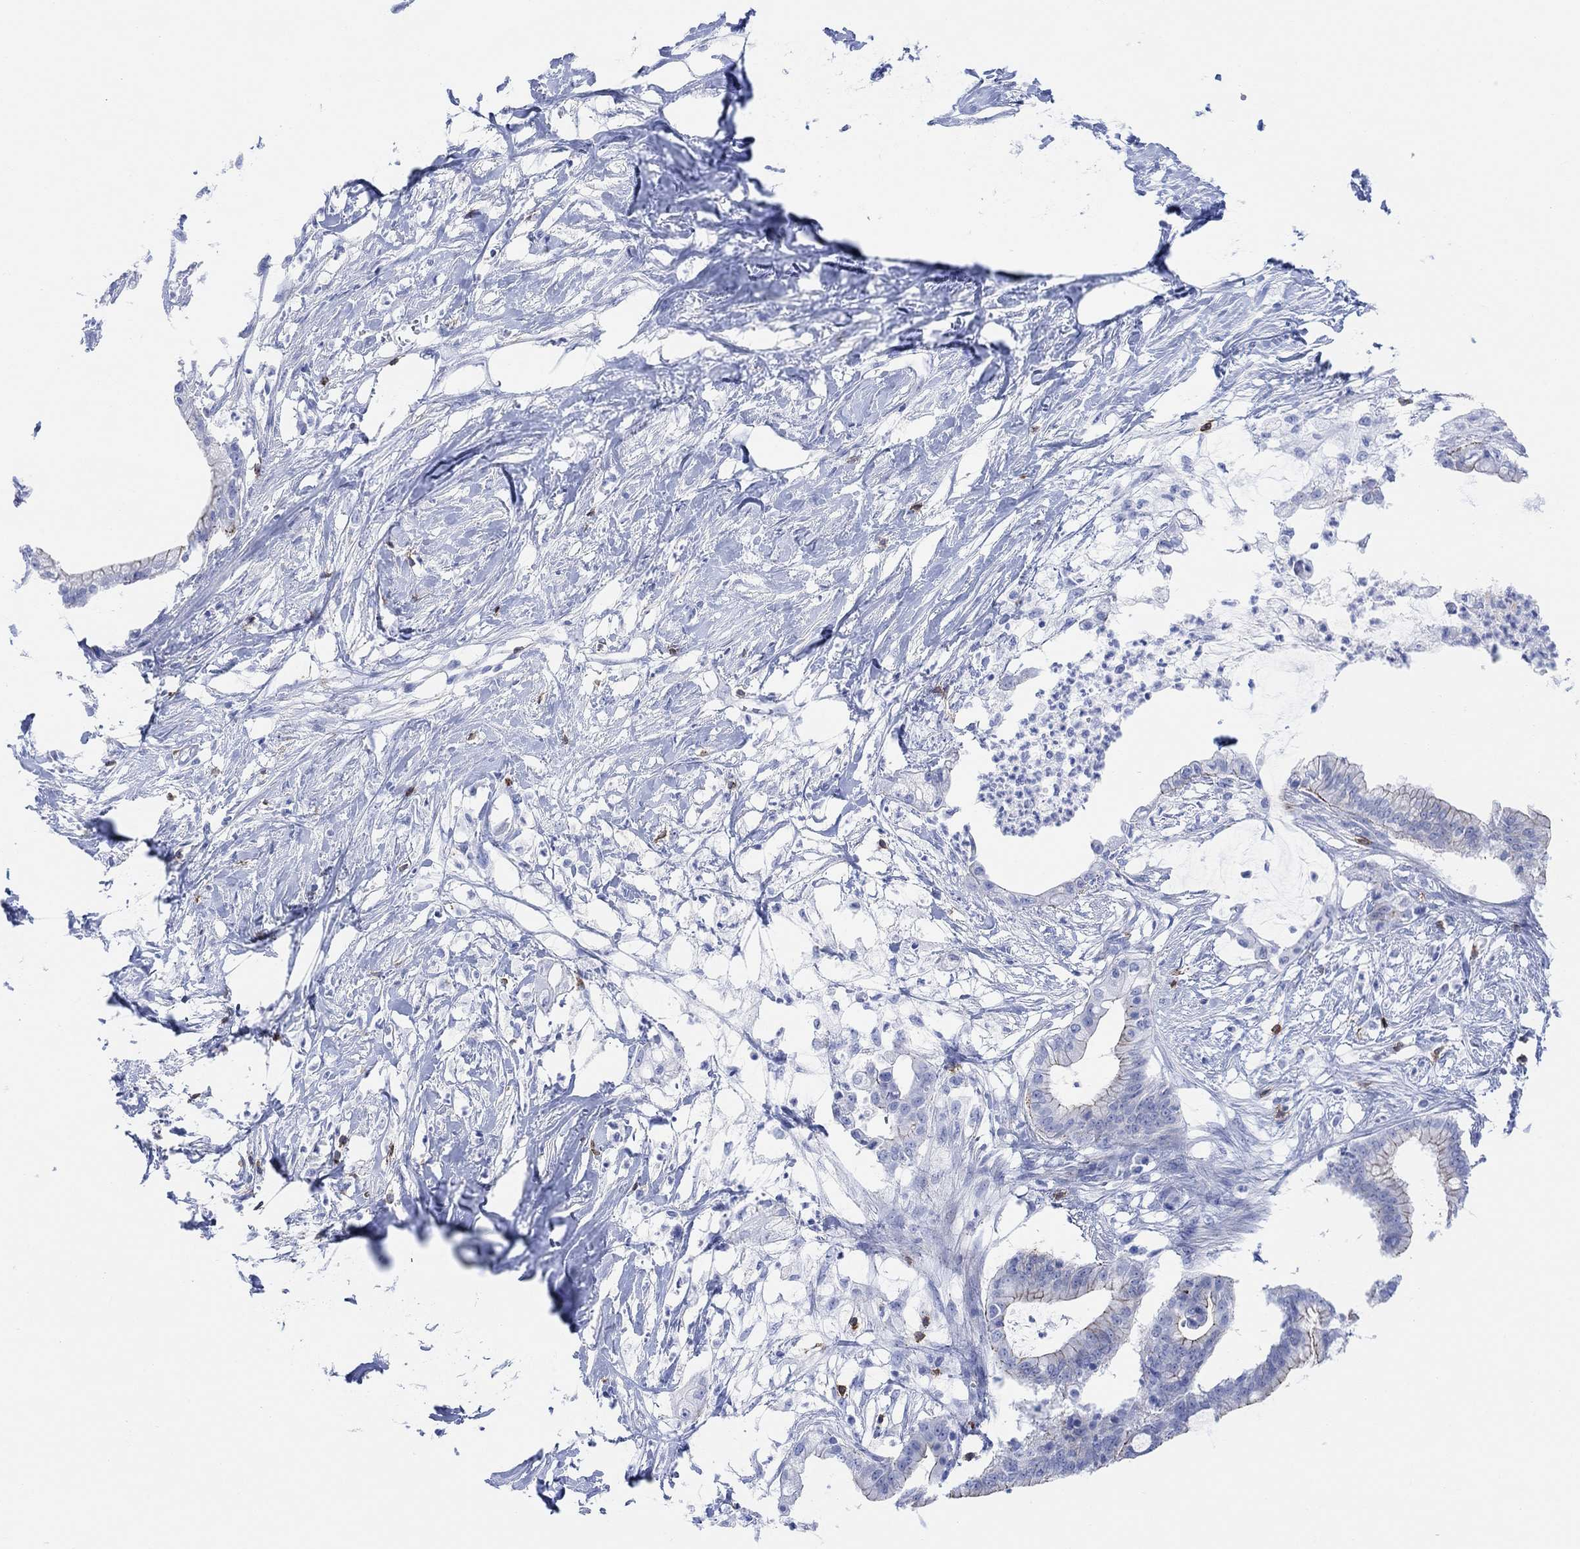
{"staining": {"intensity": "moderate", "quantity": "<25%", "location": "cytoplasmic/membranous"}, "tissue": "pancreatic cancer", "cell_type": "Tumor cells", "image_type": "cancer", "snomed": [{"axis": "morphology", "description": "Normal tissue, NOS"}, {"axis": "morphology", "description": "Adenocarcinoma, NOS"}, {"axis": "topography", "description": "Pancreas"}], "caption": "Immunohistochemistry of adenocarcinoma (pancreatic) displays low levels of moderate cytoplasmic/membranous positivity in approximately <25% of tumor cells.", "gene": "GPR65", "patient": {"sex": "female", "age": 58}}